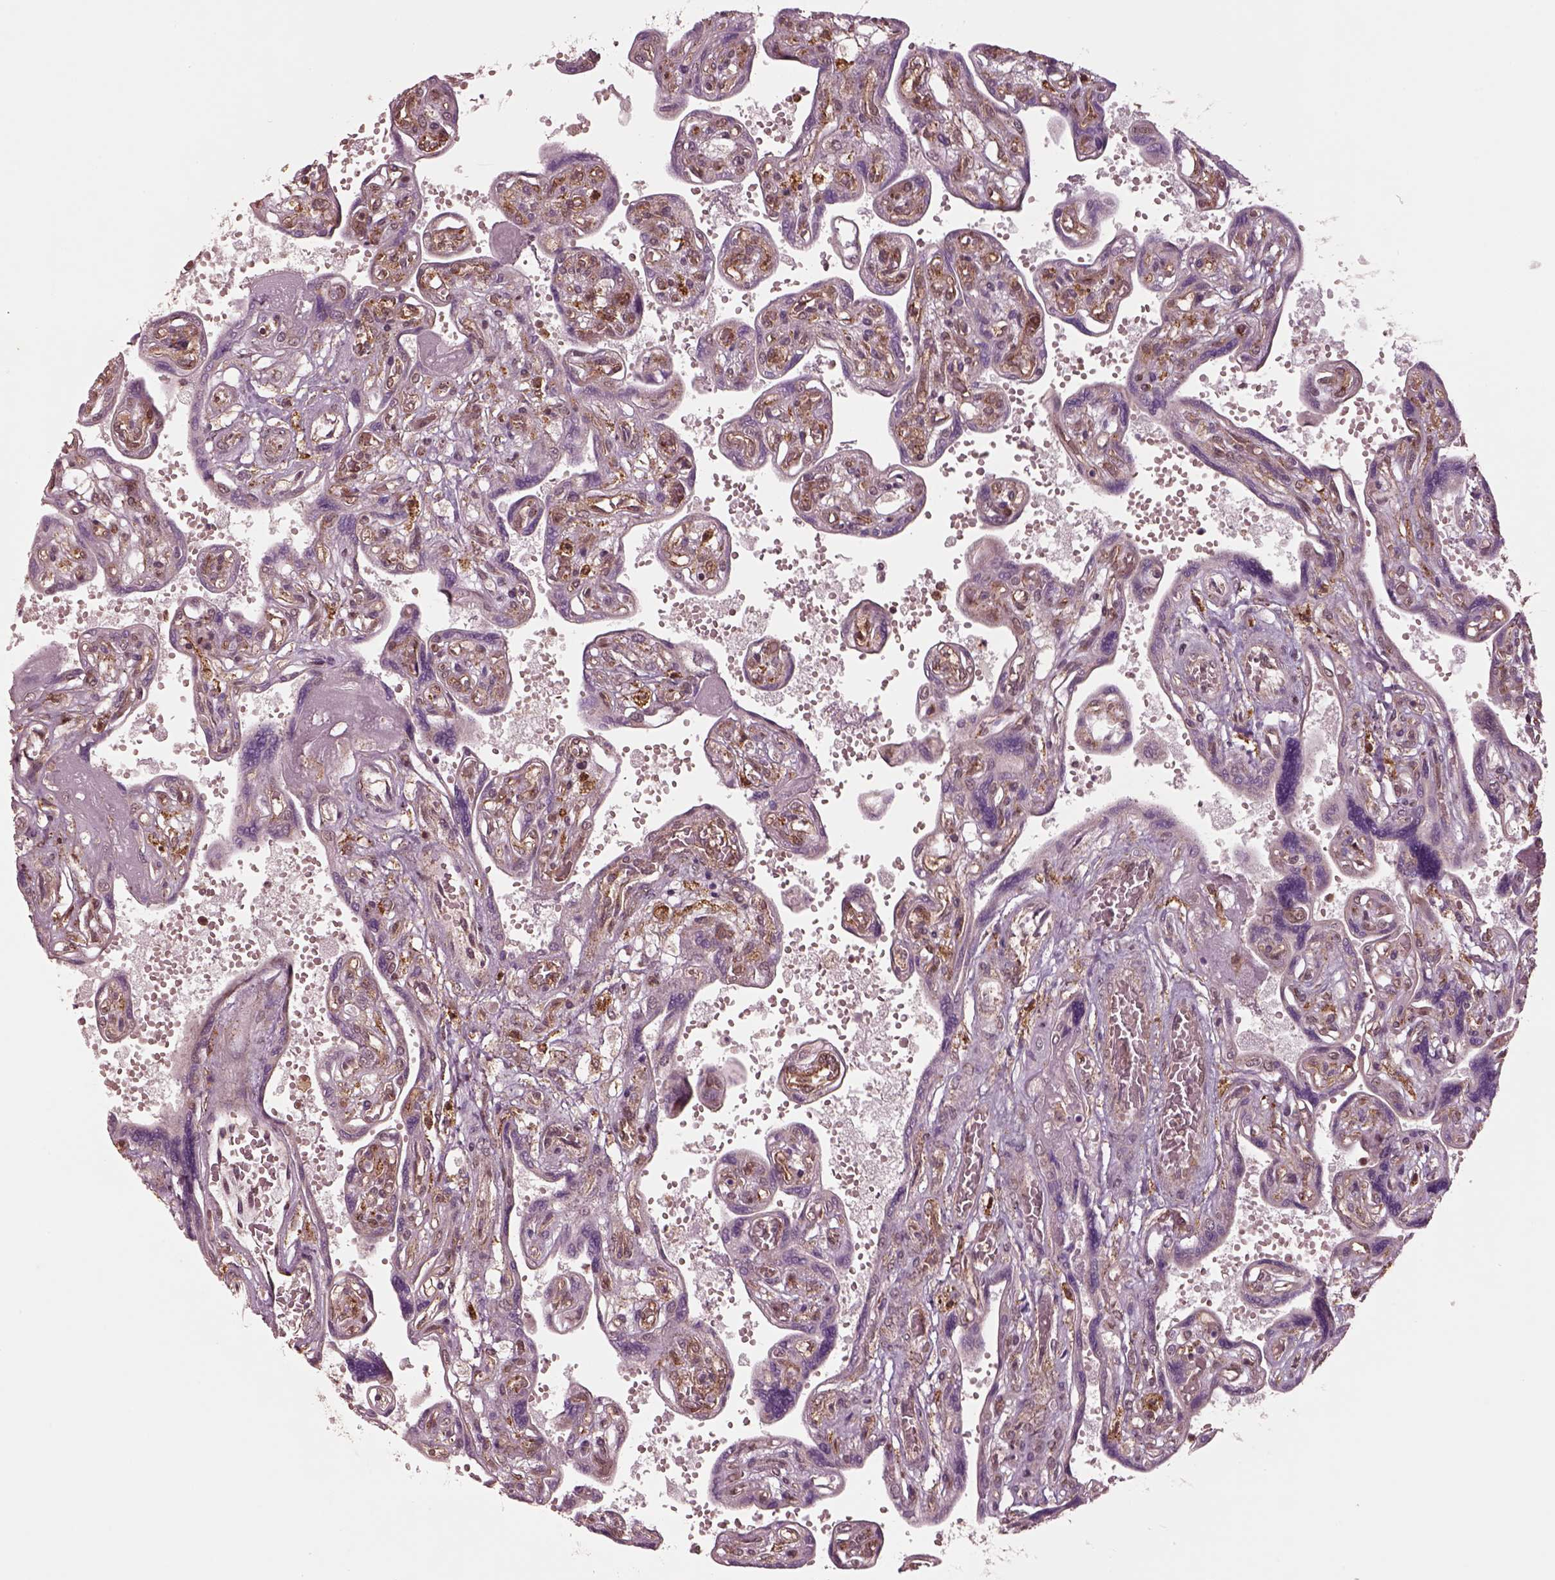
{"staining": {"intensity": "strong", "quantity": ">75%", "location": "cytoplasmic/membranous"}, "tissue": "placenta", "cell_type": "Decidual cells", "image_type": "normal", "snomed": [{"axis": "morphology", "description": "Normal tissue, NOS"}, {"axis": "topography", "description": "Placenta"}], "caption": "High-magnification brightfield microscopy of normal placenta stained with DAB (3,3'-diaminobenzidine) (brown) and counterstained with hematoxylin (blue). decidual cells exhibit strong cytoplasmic/membranous expression is seen in approximately>75% of cells. Using DAB (3,3'-diaminobenzidine) (brown) and hematoxylin (blue) stains, captured at high magnification using brightfield microscopy.", "gene": "WASHC2A", "patient": {"sex": "female", "age": 32}}